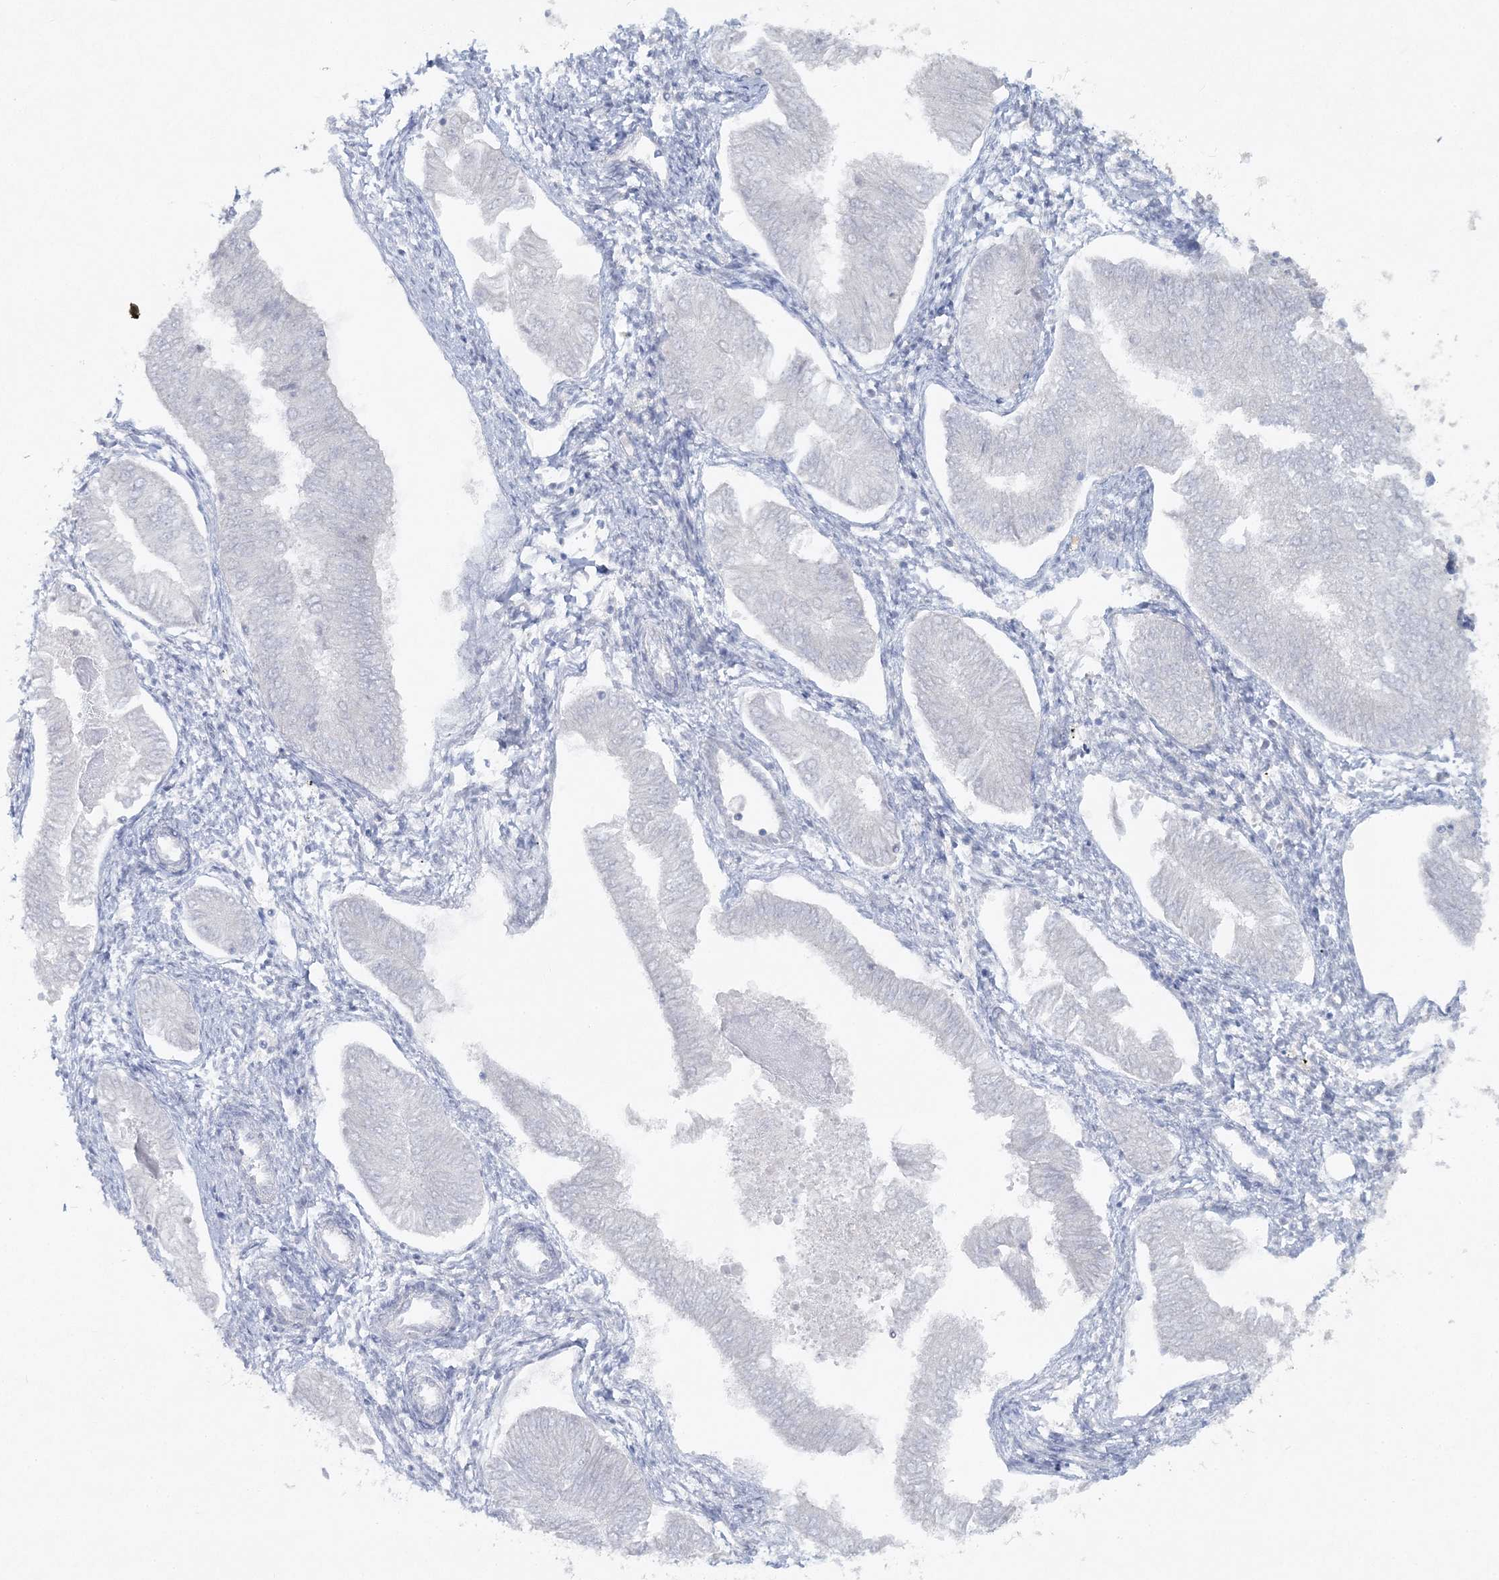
{"staining": {"intensity": "negative", "quantity": "none", "location": "none"}, "tissue": "endometrial cancer", "cell_type": "Tumor cells", "image_type": "cancer", "snomed": [{"axis": "morphology", "description": "Adenocarcinoma, NOS"}, {"axis": "topography", "description": "Endometrium"}], "caption": "A histopathology image of endometrial cancer stained for a protein shows no brown staining in tumor cells. (Brightfield microscopy of DAB immunohistochemistry (IHC) at high magnification).", "gene": "GCKR", "patient": {"sex": "female", "age": 53}}